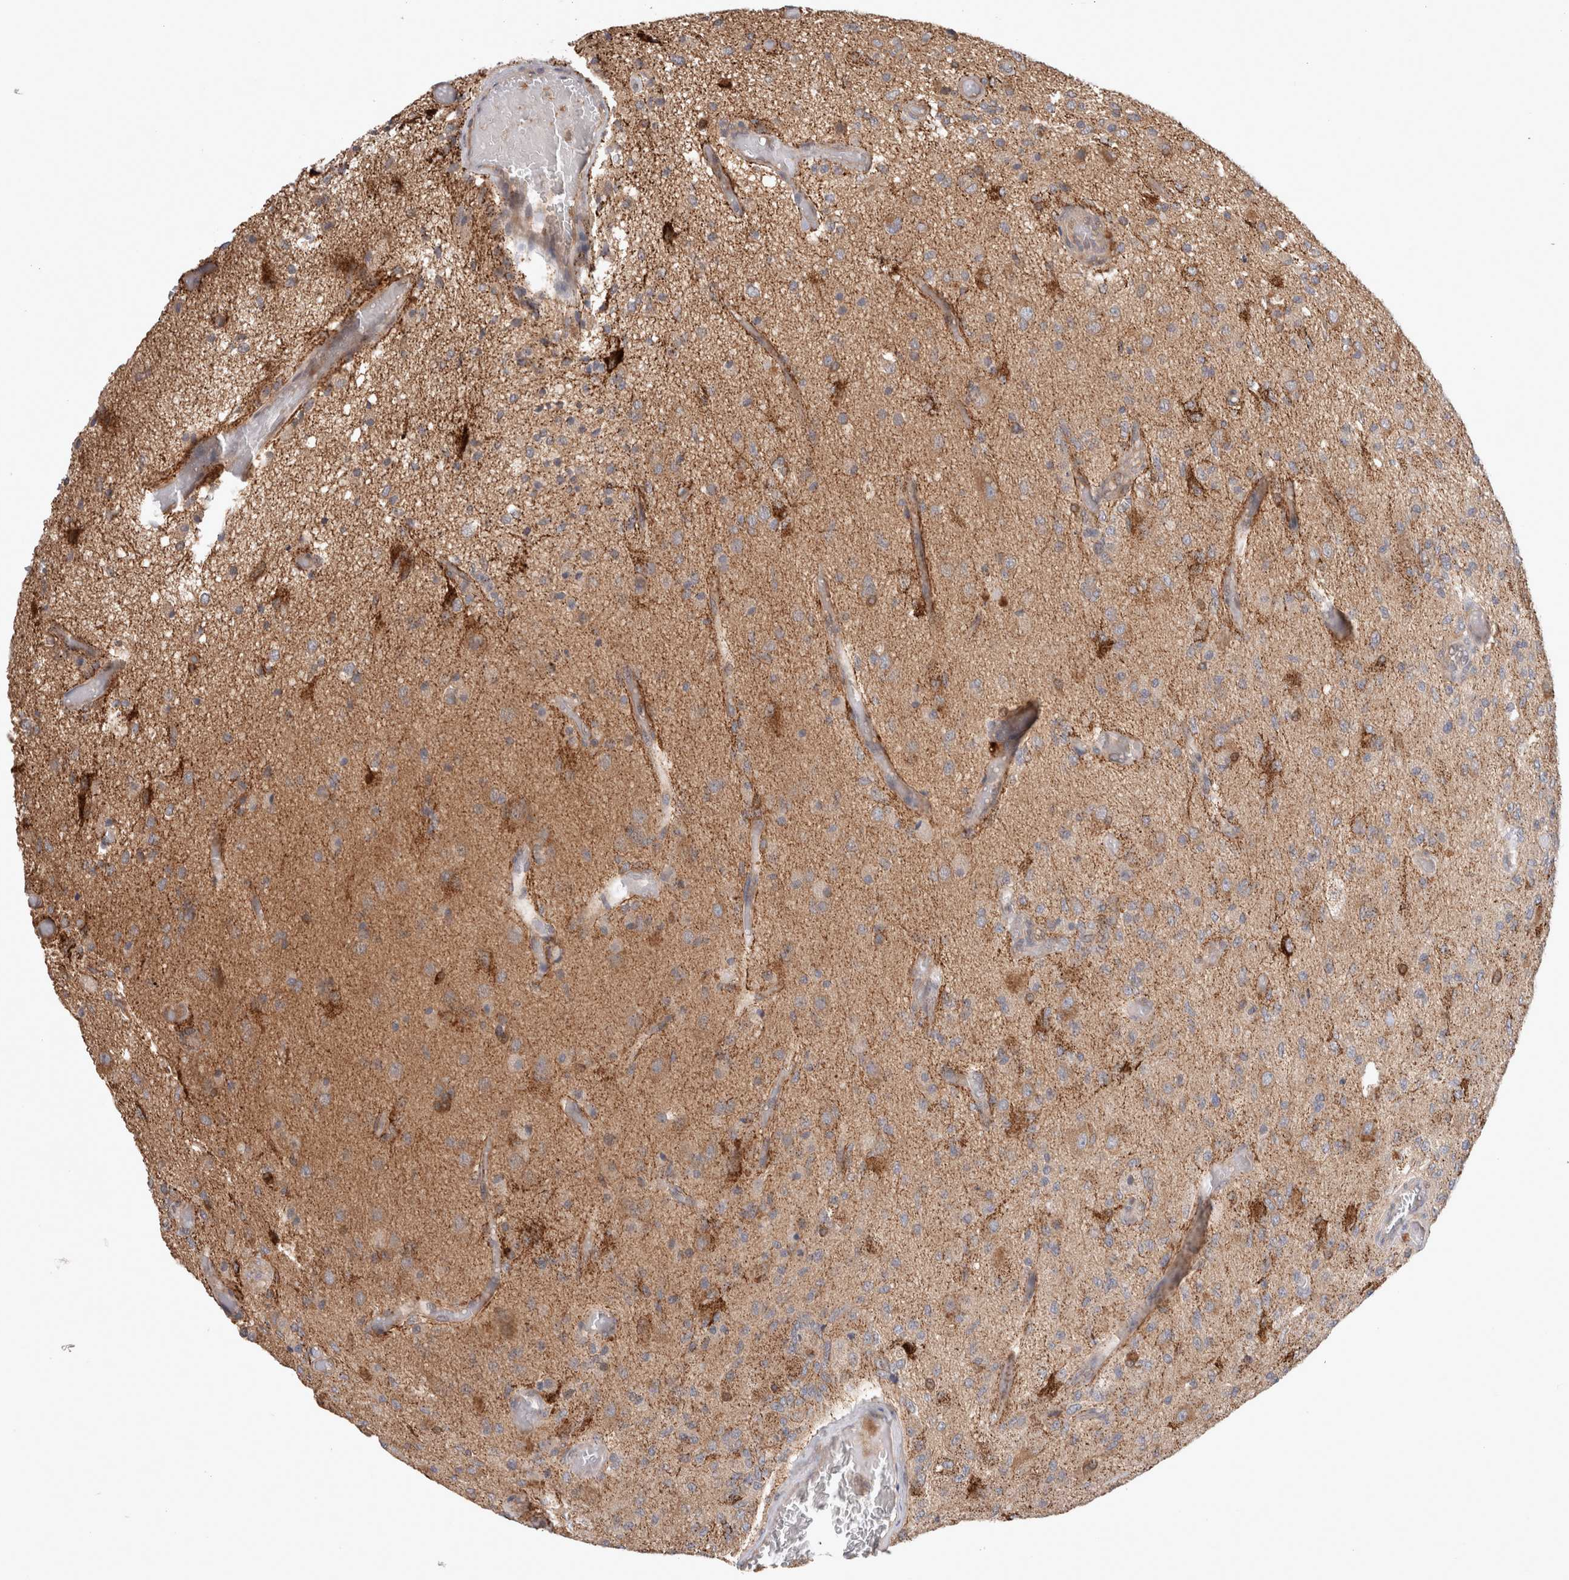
{"staining": {"intensity": "weak", "quantity": "25%-75%", "location": "cytoplasmic/membranous"}, "tissue": "glioma", "cell_type": "Tumor cells", "image_type": "cancer", "snomed": [{"axis": "morphology", "description": "Normal tissue, NOS"}, {"axis": "morphology", "description": "Glioma, malignant, High grade"}, {"axis": "topography", "description": "Cerebral cortex"}], "caption": "Brown immunohistochemical staining in glioma exhibits weak cytoplasmic/membranous expression in about 25%-75% of tumor cells.", "gene": "HROB", "patient": {"sex": "male", "age": 77}}